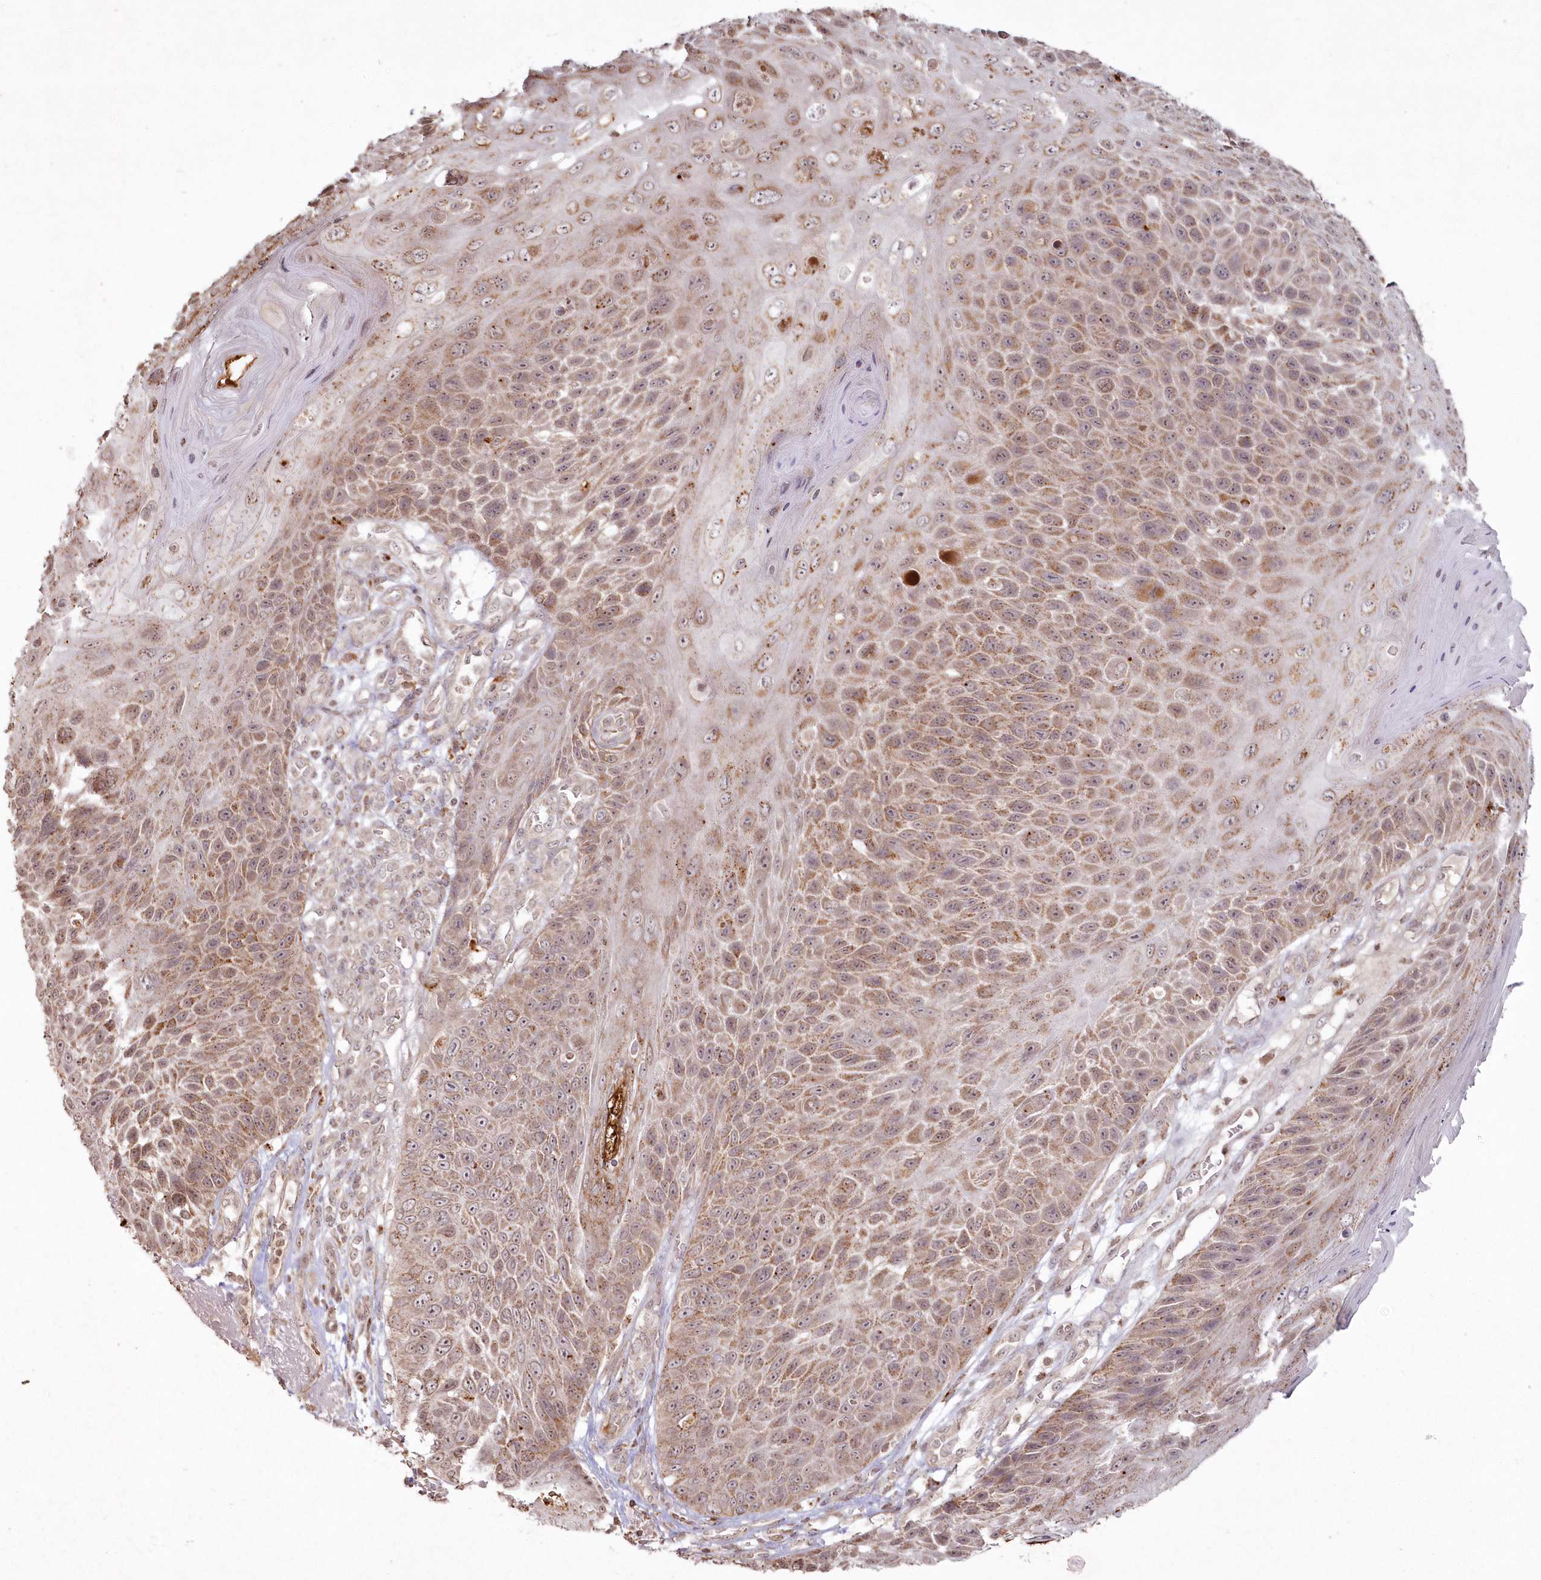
{"staining": {"intensity": "moderate", "quantity": ">75%", "location": "cytoplasmic/membranous"}, "tissue": "skin cancer", "cell_type": "Tumor cells", "image_type": "cancer", "snomed": [{"axis": "morphology", "description": "Squamous cell carcinoma, NOS"}, {"axis": "topography", "description": "Skin"}], "caption": "Immunohistochemistry (IHC) micrograph of neoplastic tissue: human skin cancer stained using immunohistochemistry (IHC) reveals medium levels of moderate protein expression localized specifically in the cytoplasmic/membranous of tumor cells, appearing as a cytoplasmic/membranous brown color.", "gene": "ARSB", "patient": {"sex": "female", "age": 88}}